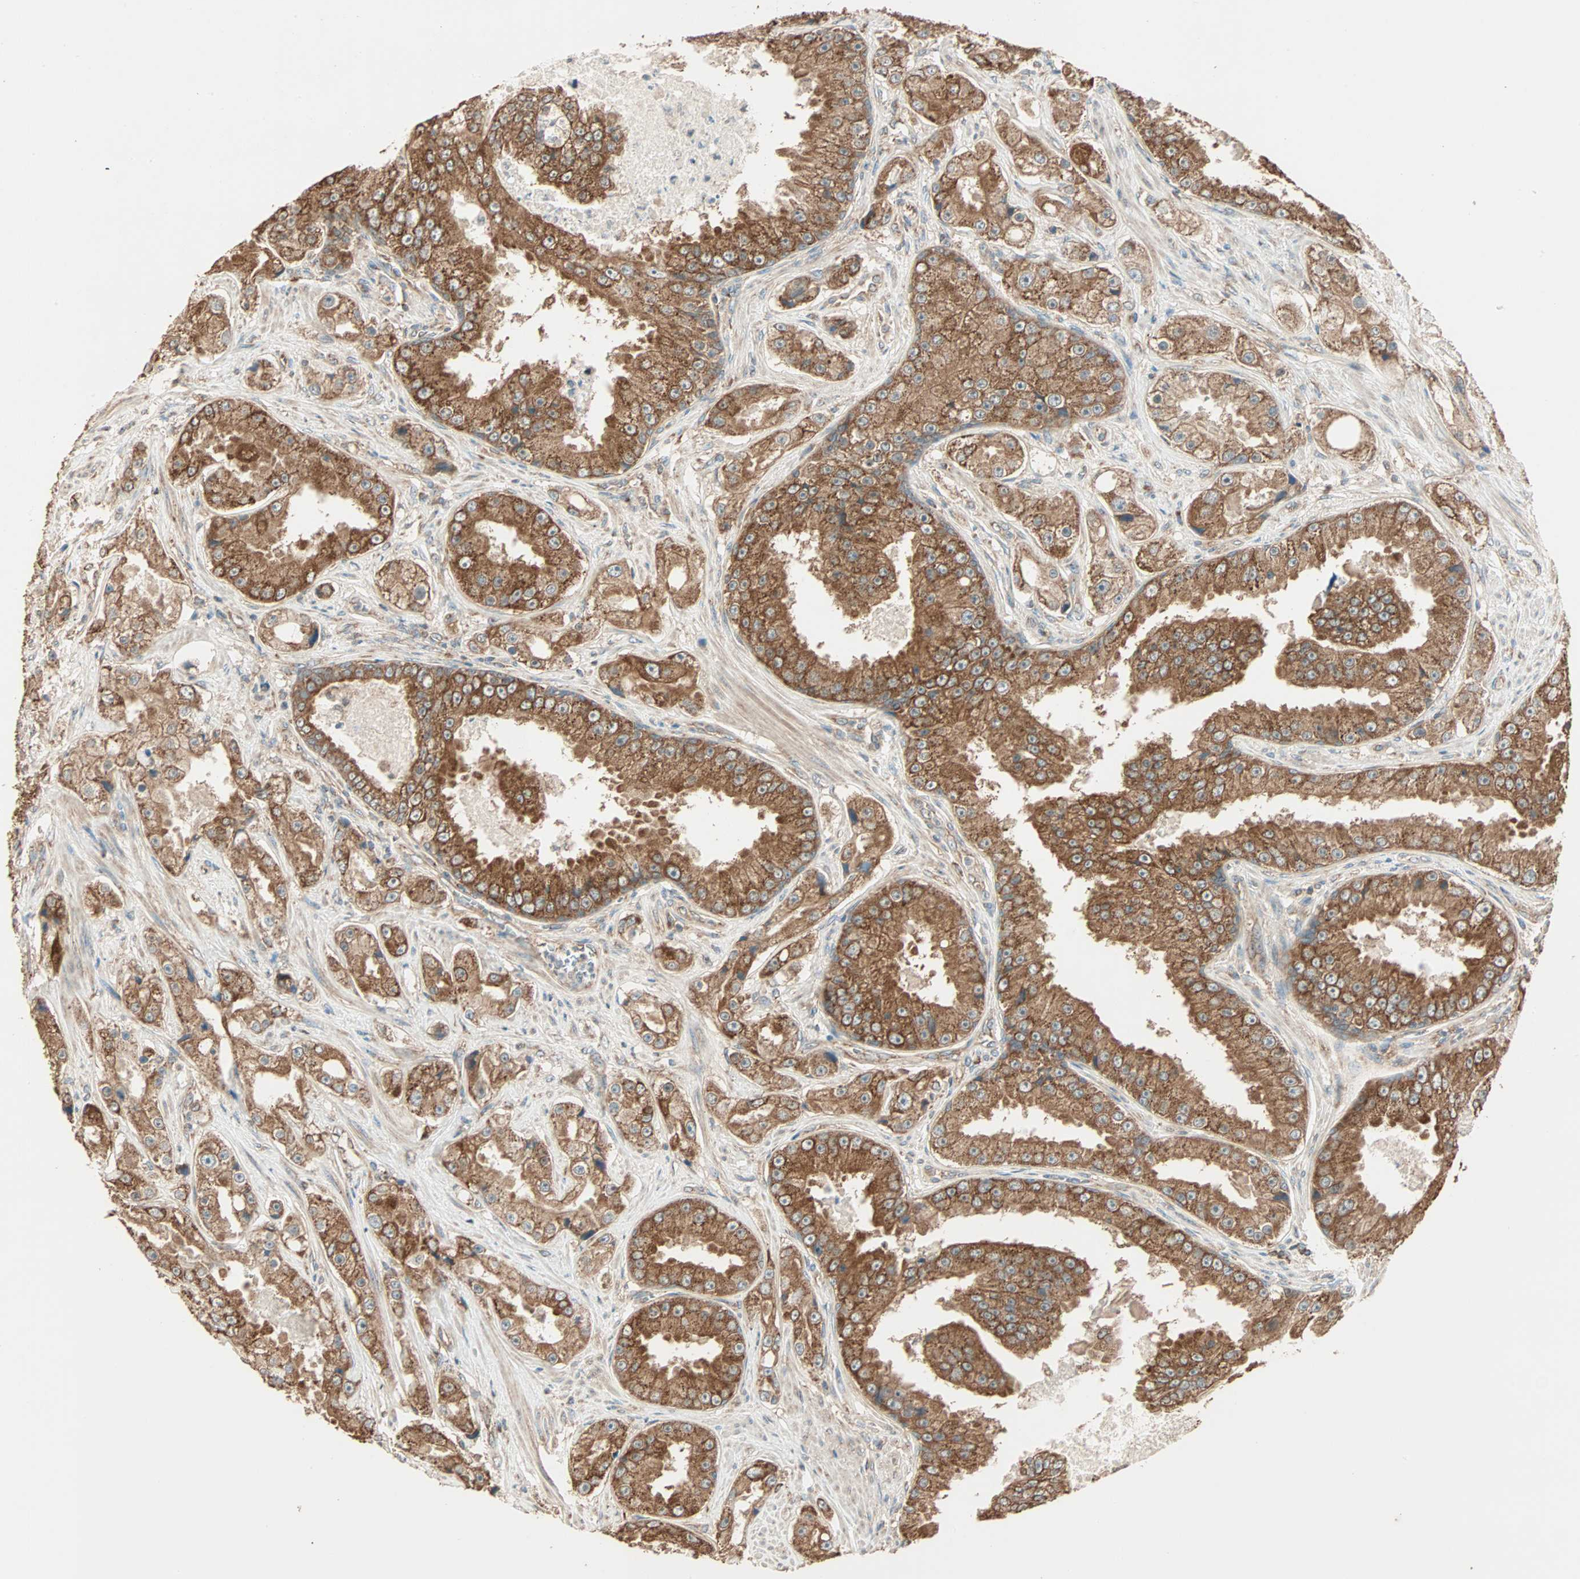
{"staining": {"intensity": "strong", "quantity": ">75%", "location": "cytoplasmic/membranous"}, "tissue": "prostate cancer", "cell_type": "Tumor cells", "image_type": "cancer", "snomed": [{"axis": "morphology", "description": "Adenocarcinoma, High grade"}, {"axis": "topography", "description": "Prostate"}], "caption": "Immunohistochemistry (IHC) photomicrograph of neoplastic tissue: human high-grade adenocarcinoma (prostate) stained using immunohistochemistry (IHC) reveals high levels of strong protein expression localized specifically in the cytoplasmic/membranous of tumor cells, appearing as a cytoplasmic/membranous brown color.", "gene": "EIF4G2", "patient": {"sex": "male", "age": 73}}